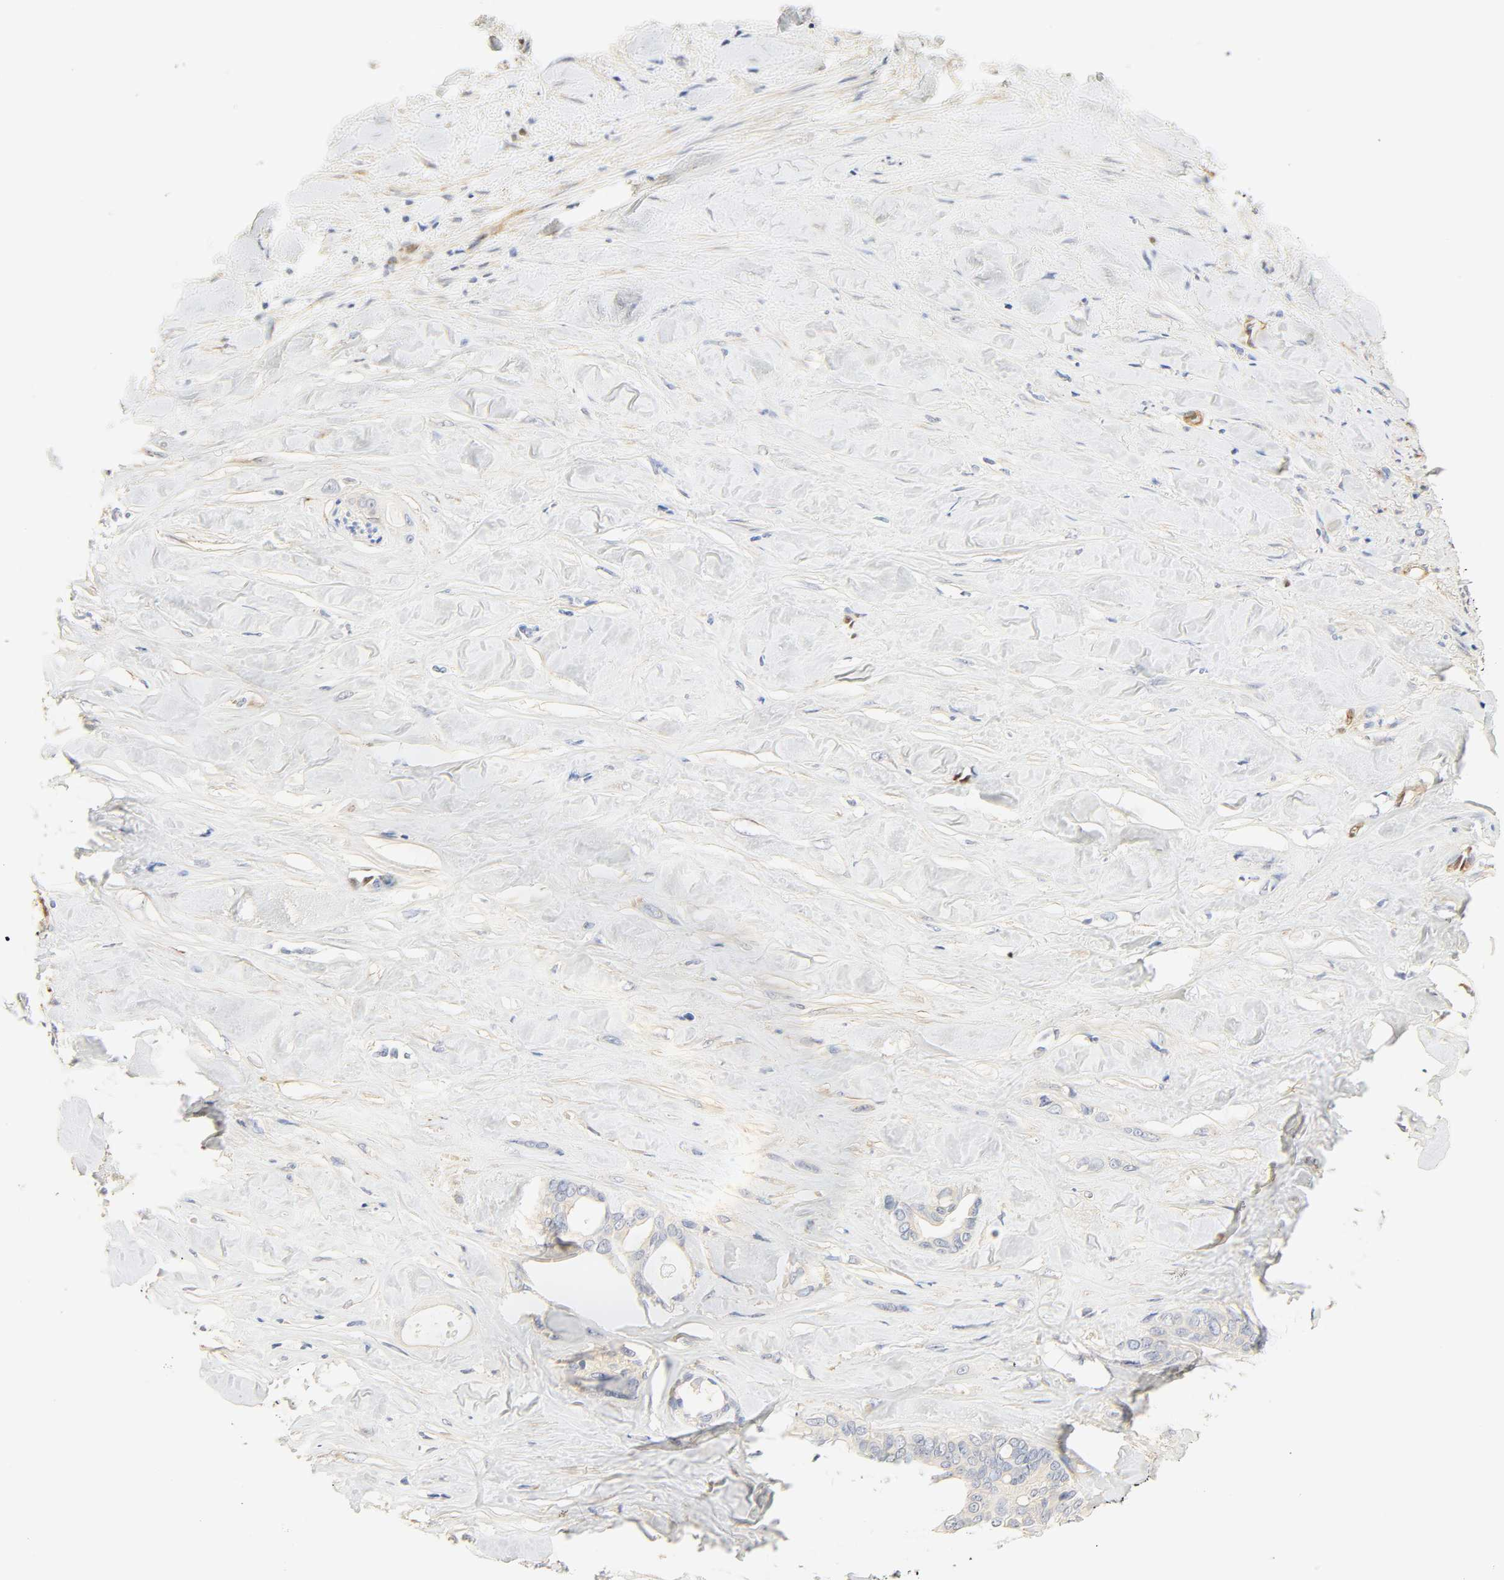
{"staining": {"intensity": "negative", "quantity": "none", "location": "none"}, "tissue": "liver cancer", "cell_type": "Tumor cells", "image_type": "cancer", "snomed": [{"axis": "morphology", "description": "Cholangiocarcinoma"}, {"axis": "topography", "description": "Liver"}], "caption": "IHC photomicrograph of human liver cholangiocarcinoma stained for a protein (brown), which demonstrates no staining in tumor cells.", "gene": "BORCS8-MEF2B", "patient": {"sex": "female", "age": 67}}